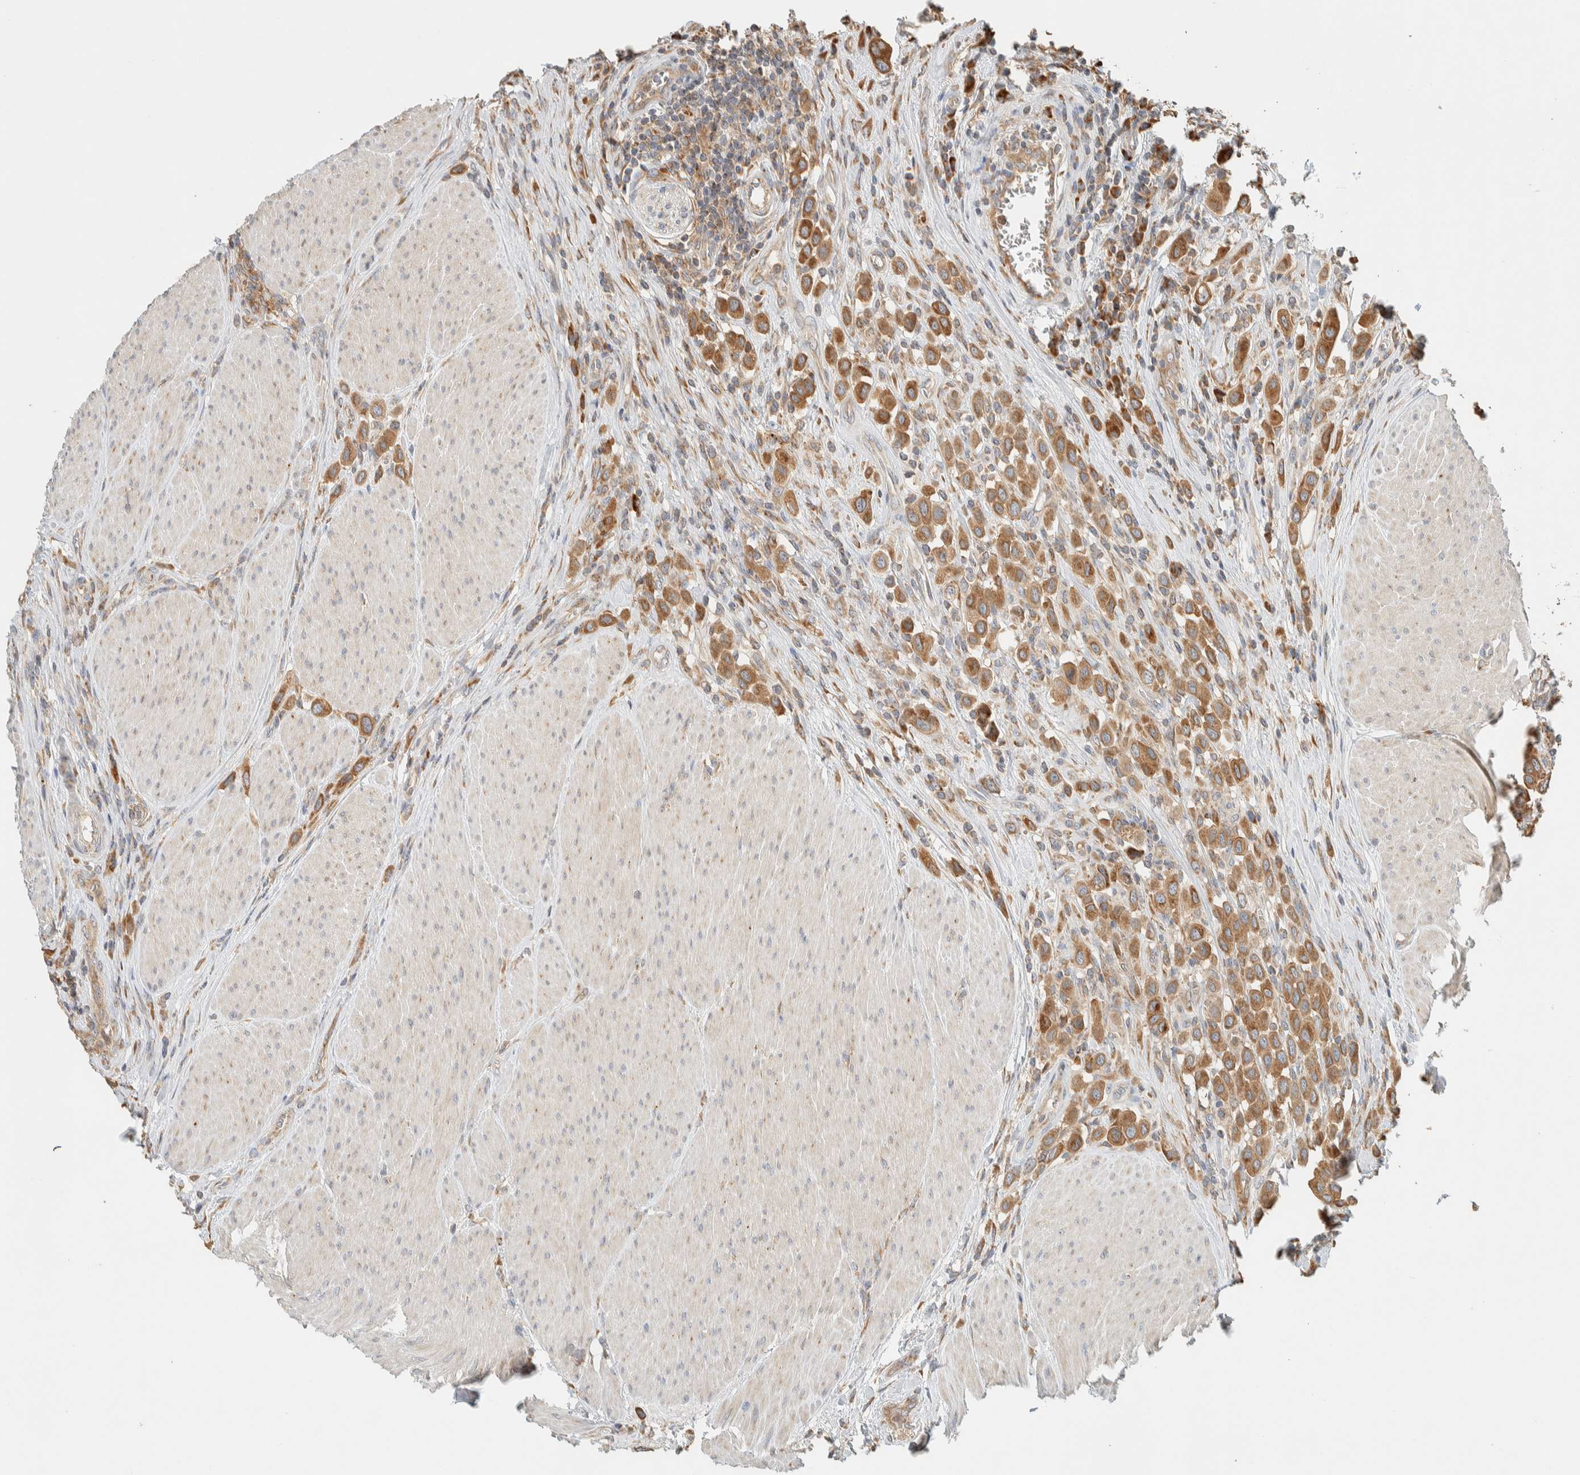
{"staining": {"intensity": "moderate", "quantity": ">75%", "location": "cytoplasmic/membranous"}, "tissue": "urothelial cancer", "cell_type": "Tumor cells", "image_type": "cancer", "snomed": [{"axis": "morphology", "description": "Urothelial carcinoma, High grade"}, {"axis": "topography", "description": "Urinary bladder"}], "caption": "About >75% of tumor cells in high-grade urothelial carcinoma exhibit moderate cytoplasmic/membranous protein expression as visualized by brown immunohistochemical staining.", "gene": "RAB11FIP1", "patient": {"sex": "male", "age": 50}}